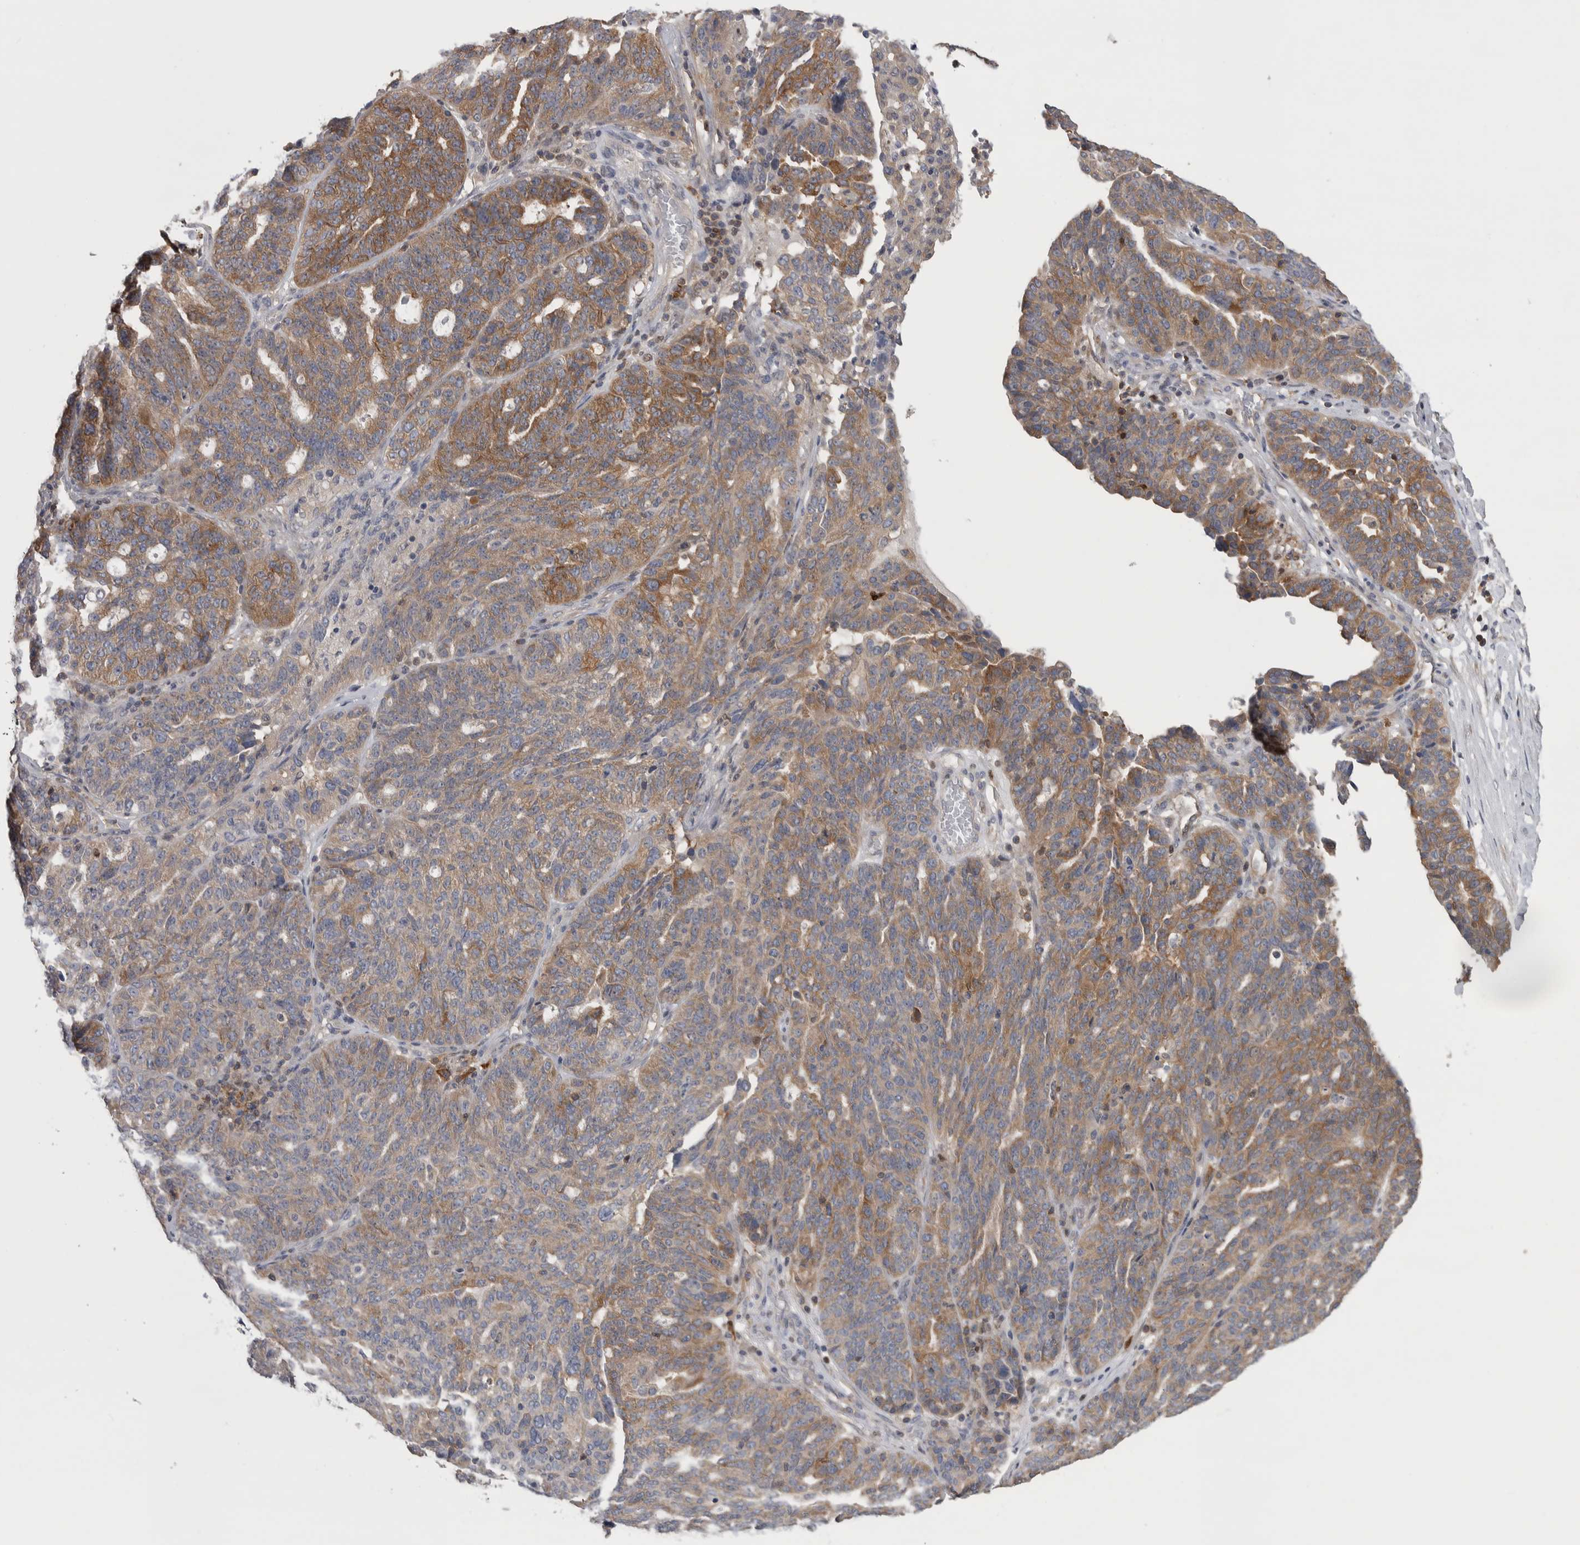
{"staining": {"intensity": "moderate", "quantity": ">75%", "location": "cytoplasmic/membranous"}, "tissue": "ovarian cancer", "cell_type": "Tumor cells", "image_type": "cancer", "snomed": [{"axis": "morphology", "description": "Cystadenocarcinoma, serous, NOS"}, {"axis": "topography", "description": "Ovary"}], "caption": "The immunohistochemical stain shows moderate cytoplasmic/membranous expression in tumor cells of serous cystadenocarcinoma (ovarian) tissue.", "gene": "NFKB2", "patient": {"sex": "female", "age": 59}}